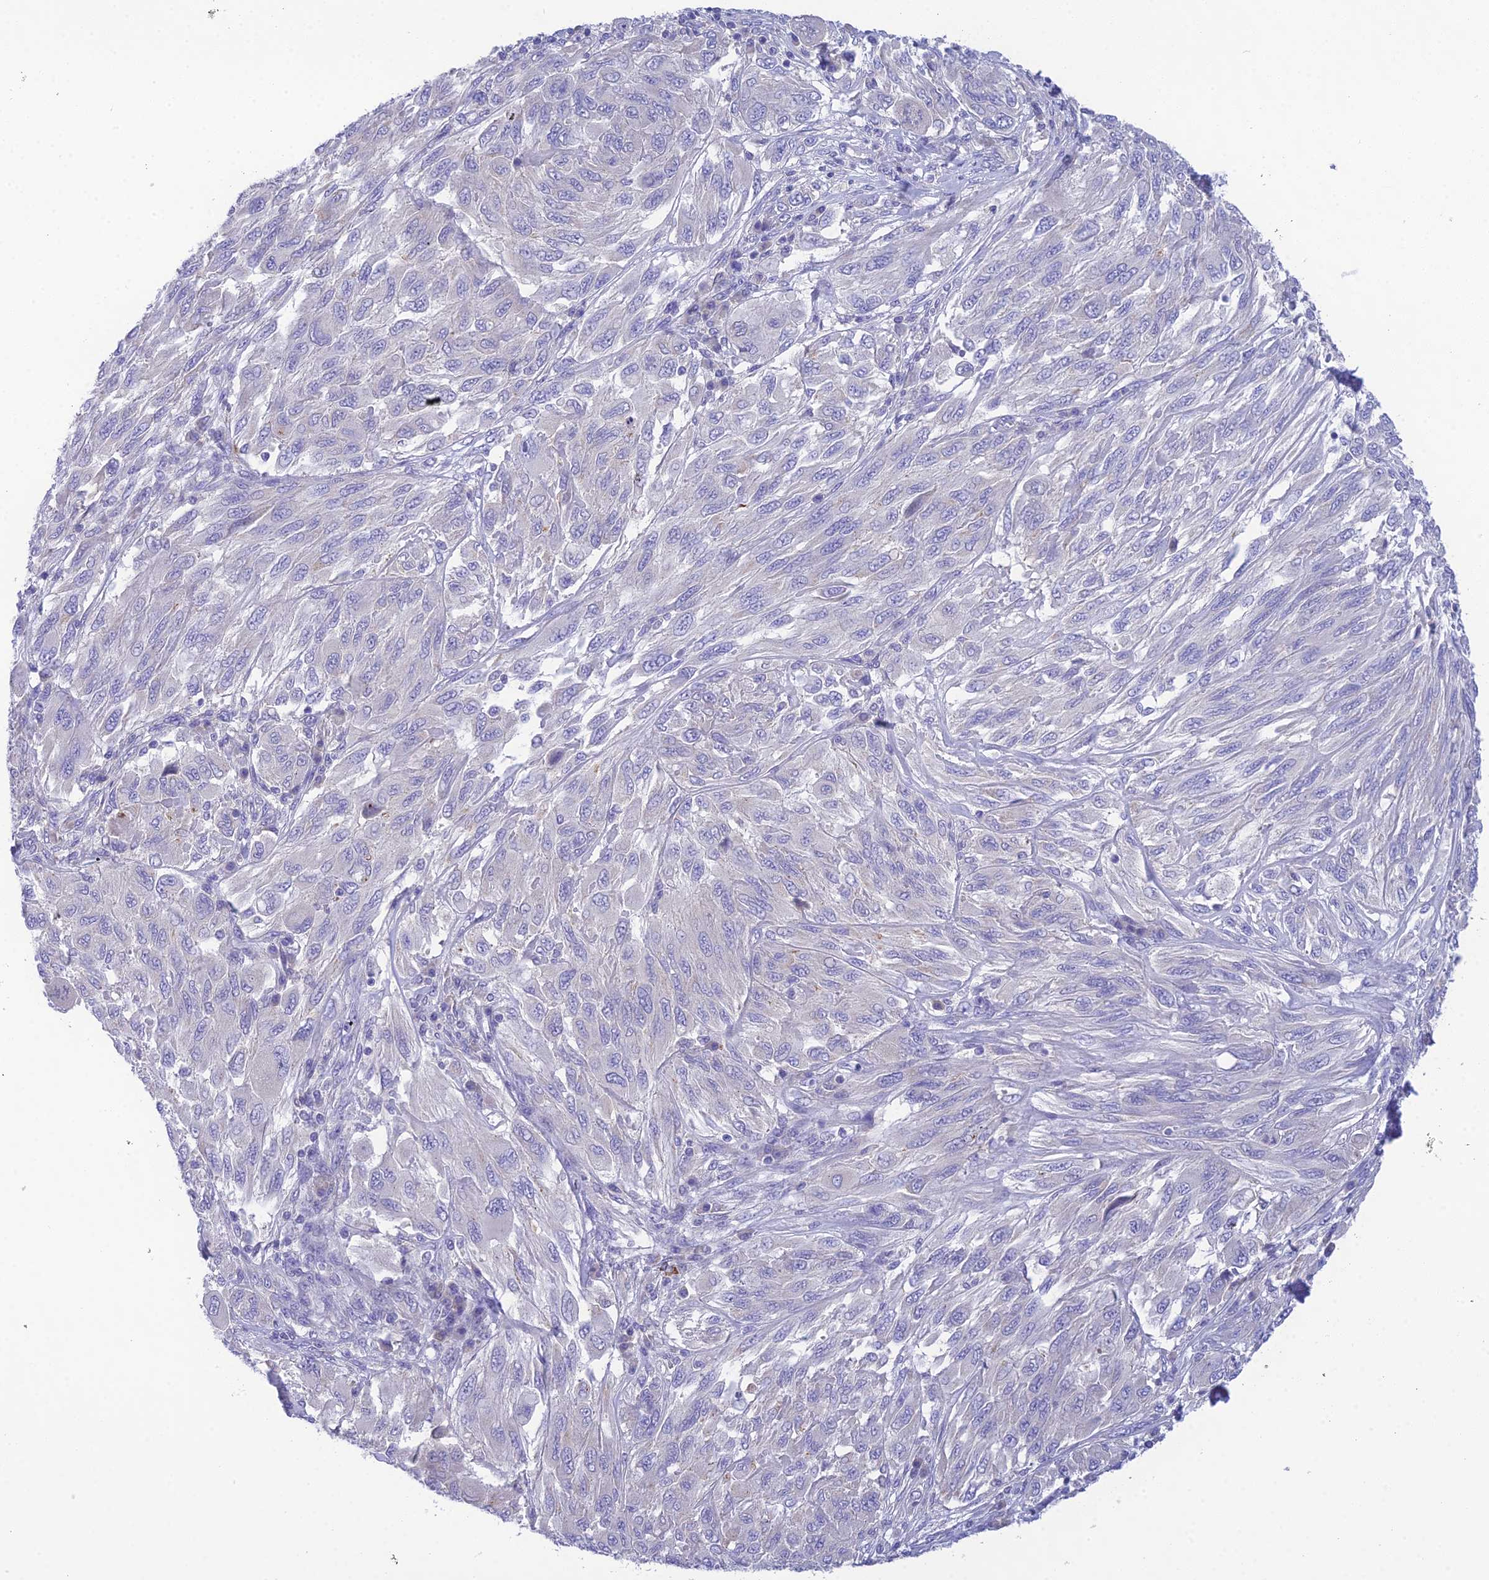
{"staining": {"intensity": "negative", "quantity": "none", "location": "none"}, "tissue": "melanoma", "cell_type": "Tumor cells", "image_type": "cancer", "snomed": [{"axis": "morphology", "description": "Malignant melanoma, NOS"}, {"axis": "topography", "description": "Skin"}], "caption": "The photomicrograph demonstrates no significant staining in tumor cells of malignant melanoma. (DAB immunohistochemistry, high magnification).", "gene": "KIAA0408", "patient": {"sex": "female", "age": 91}}